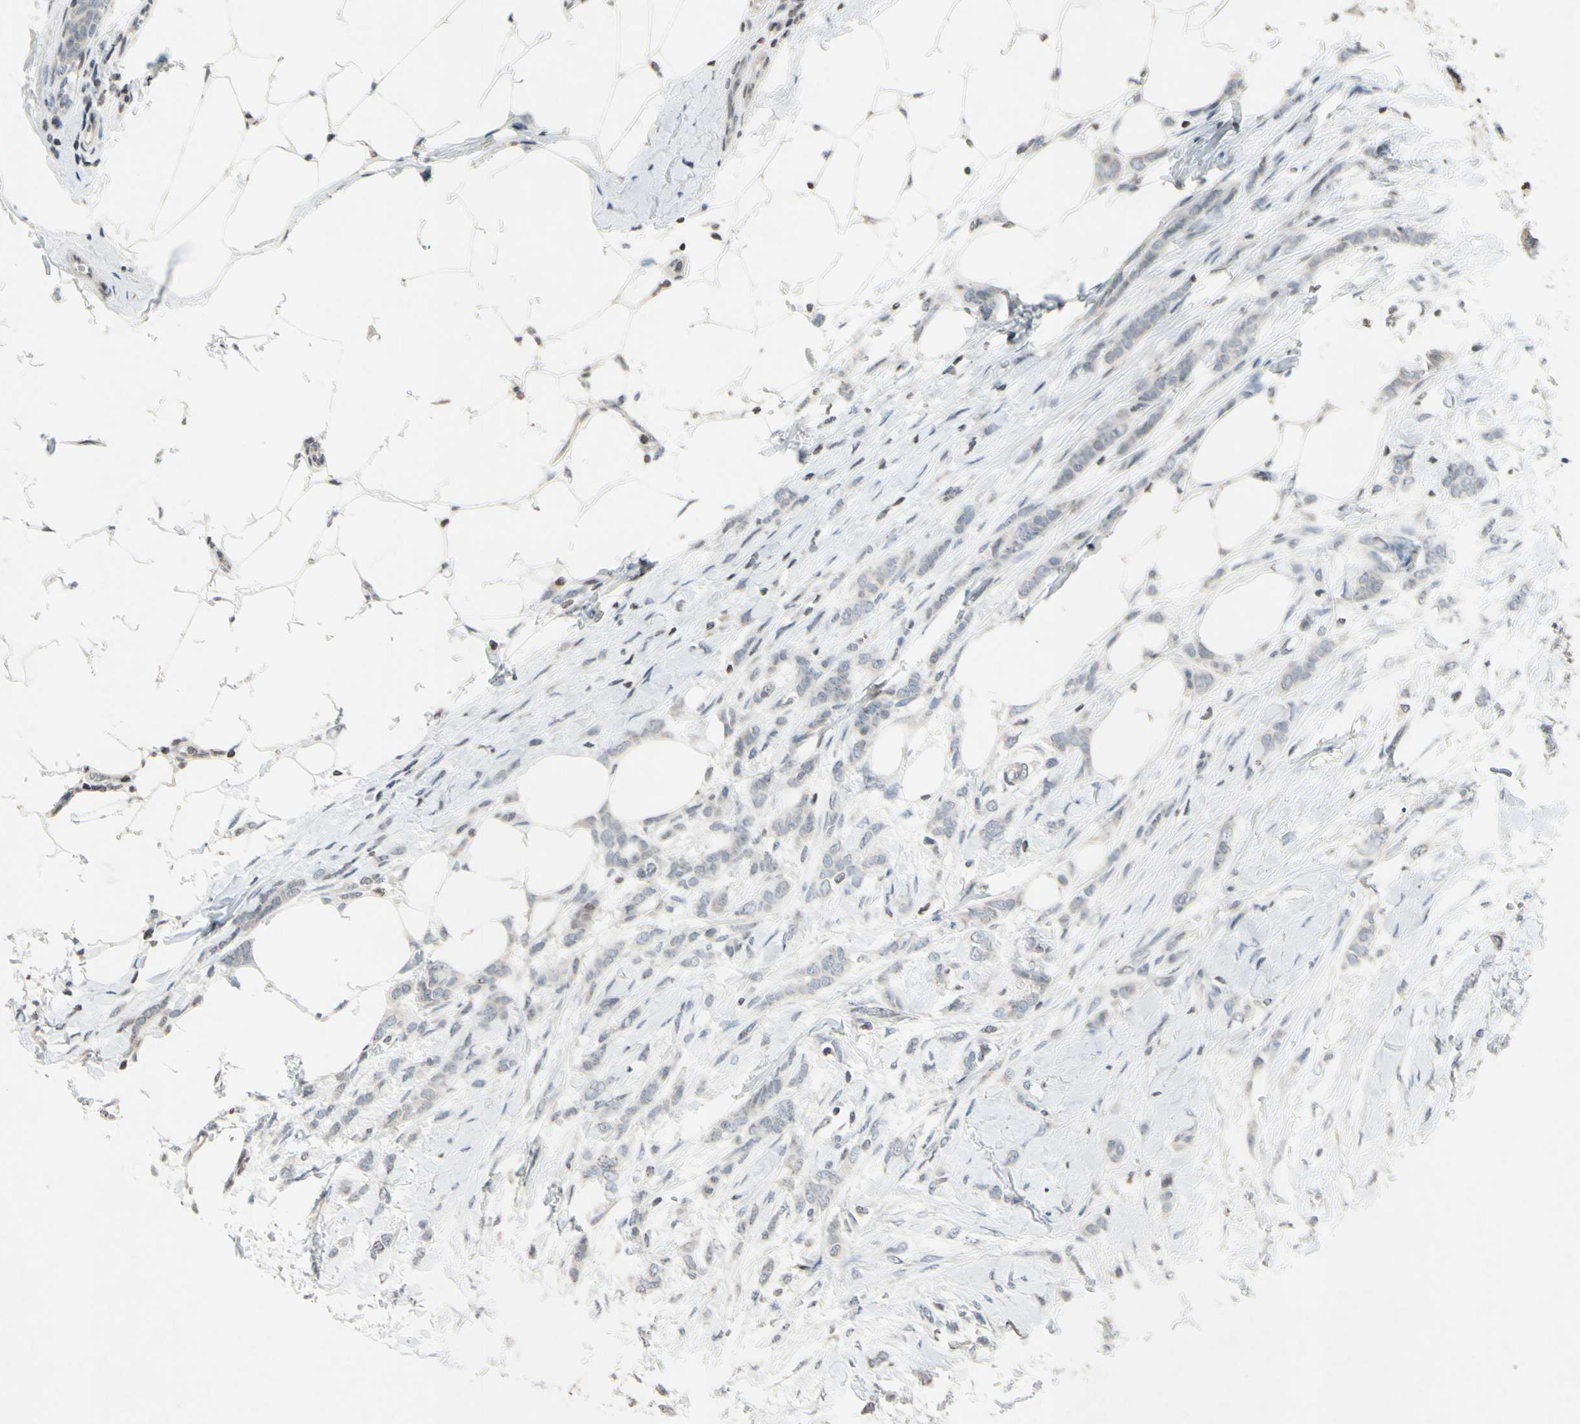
{"staining": {"intensity": "weak", "quantity": ">75%", "location": "cytoplasmic/membranous"}, "tissue": "breast cancer", "cell_type": "Tumor cells", "image_type": "cancer", "snomed": [{"axis": "morphology", "description": "Lobular carcinoma, in situ"}, {"axis": "morphology", "description": "Lobular carcinoma"}, {"axis": "topography", "description": "Breast"}], "caption": "Breast lobular carcinoma in situ stained with DAB (3,3'-diaminobenzidine) IHC demonstrates low levels of weak cytoplasmic/membranous positivity in about >75% of tumor cells. (DAB = brown stain, brightfield microscopy at high magnification).", "gene": "CLDN11", "patient": {"sex": "female", "age": 41}}